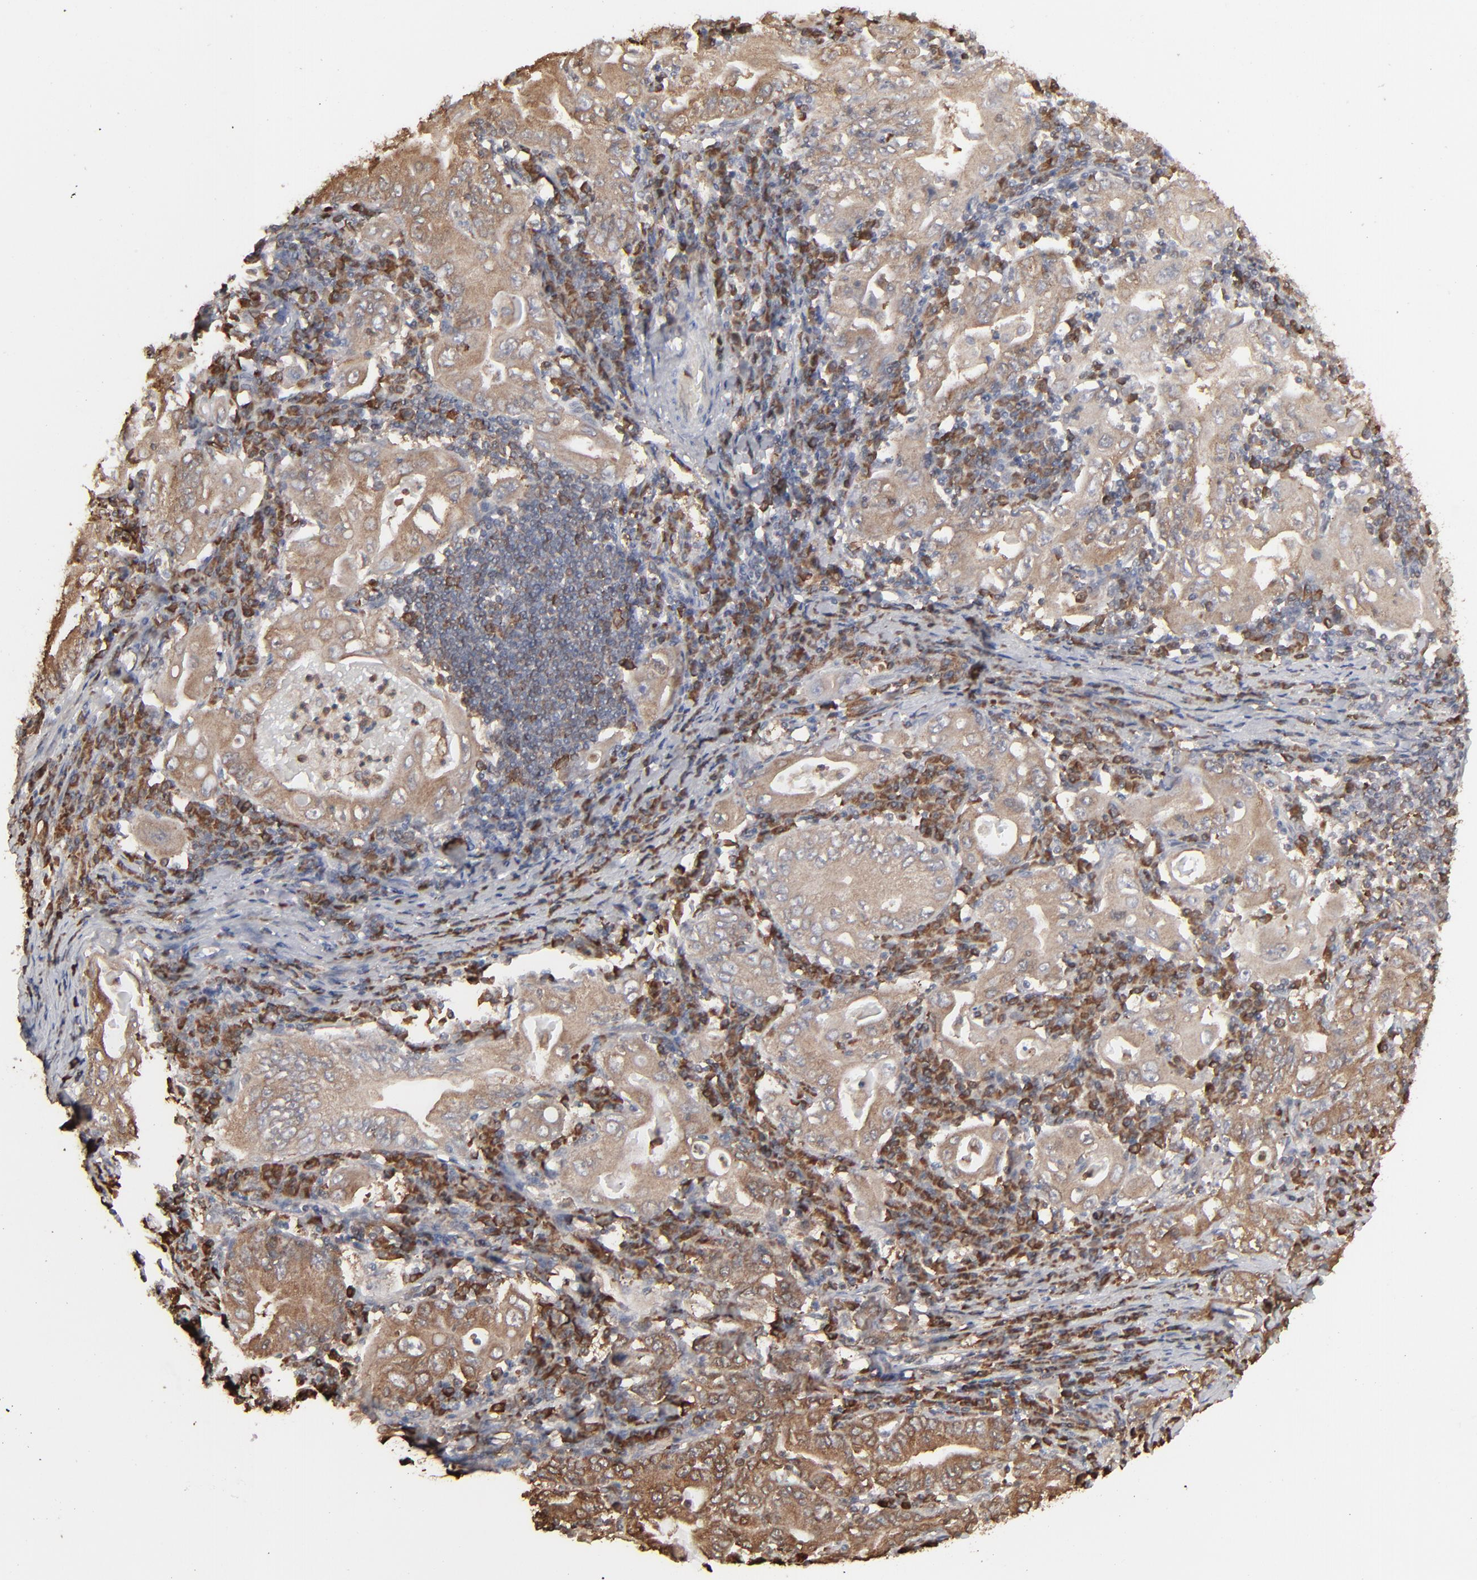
{"staining": {"intensity": "strong", "quantity": ">75%", "location": "cytoplasmic/membranous"}, "tissue": "stomach cancer", "cell_type": "Tumor cells", "image_type": "cancer", "snomed": [{"axis": "morphology", "description": "Normal tissue, NOS"}, {"axis": "morphology", "description": "Adenocarcinoma, NOS"}, {"axis": "topography", "description": "Esophagus"}, {"axis": "topography", "description": "Stomach, upper"}, {"axis": "topography", "description": "Peripheral nerve tissue"}], "caption": "A brown stain shows strong cytoplasmic/membranous expression of a protein in stomach adenocarcinoma tumor cells.", "gene": "NME1-NME2", "patient": {"sex": "male", "age": 62}}